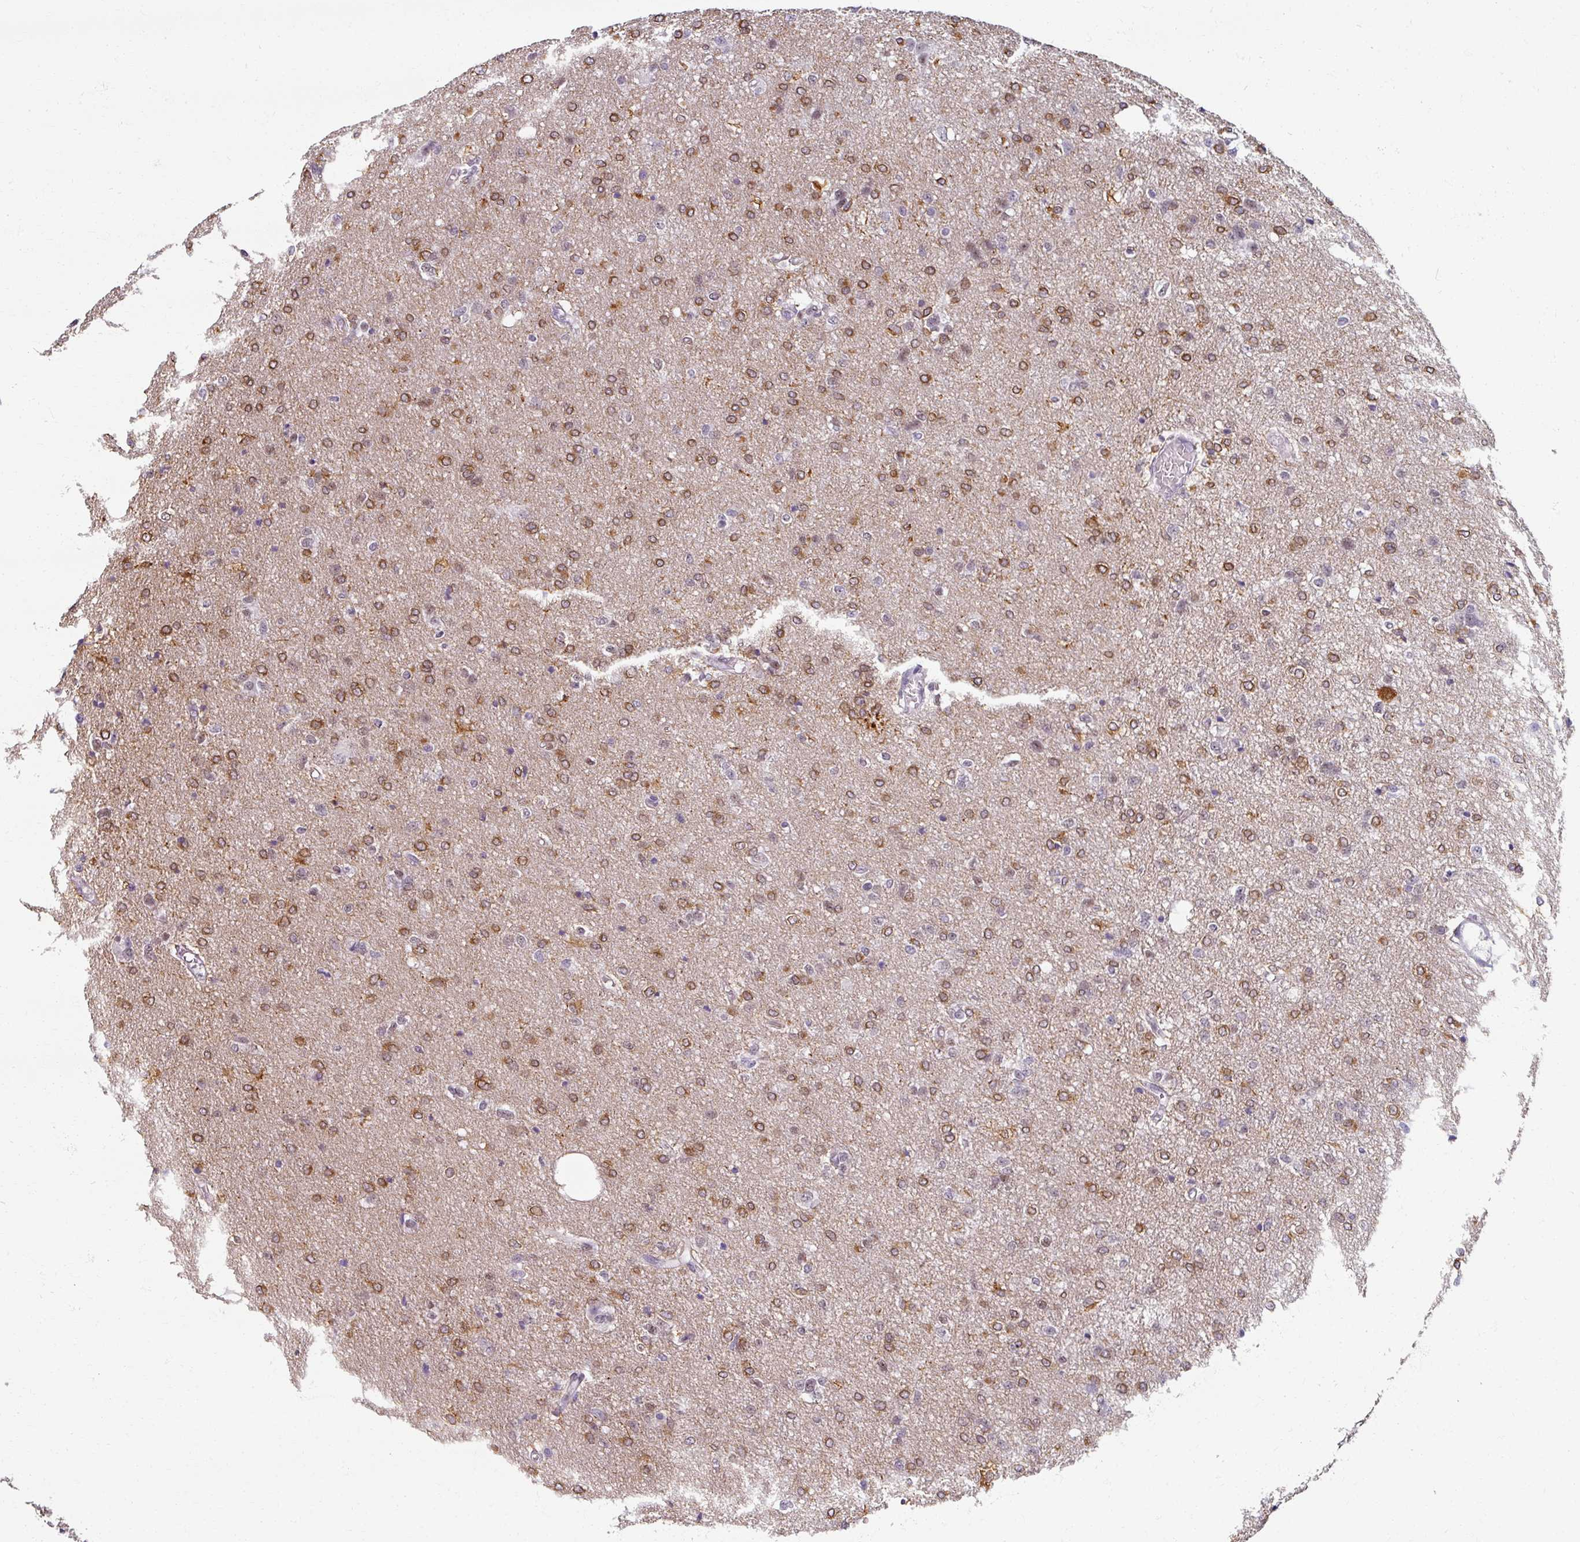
{"staining": {"intensity": "moderate", "quantity": "25%-75%", "location": "cytoplasmic/membranous"}, "tissue": "glioma", "cell_type": "Tumor cells", "image_type": "cancer", "snomed": [{"axis": "morphology", "description": "Glioma, malignant, Low grade"}, {"axis": "topography", "description": "Brain"}], "caption": "Human glioma stained for a protein (brown) displays moderate cytoplasmic/membranous positive positivity in approximately 25%-75% of tumor cells.", "gene": "RIPOR3", "patient": {"sex": "male", "age": 26}}